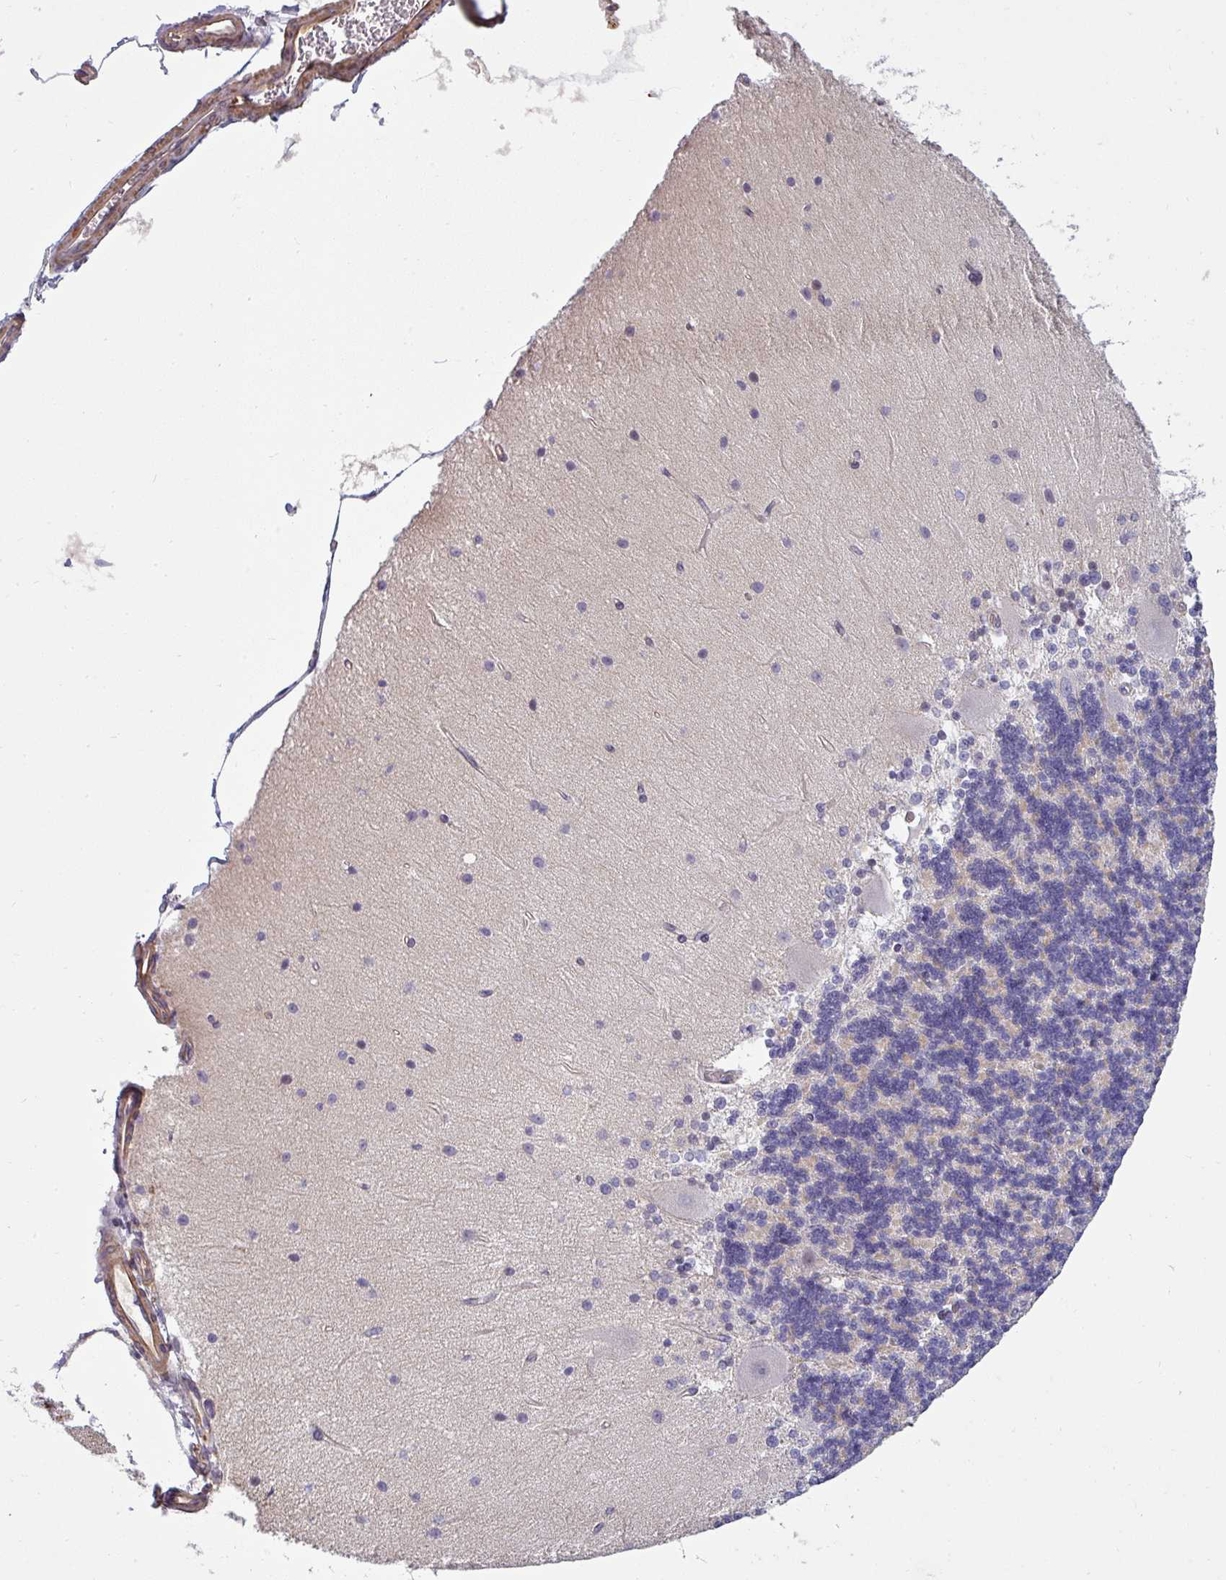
{"staining": {"intensity": "negative", "quantity": "none", "location": "none"}, "tissue": "cerebellum", "cell_type": "Cells in granular layer", "image_type": "normal", "snomed": [{"axis": "morphology", "description": "Normal tissue, NOS"}, {"axis": "topography", "description": "Cerebellum"}], "caption": "DAB immunohistochemical staining of normal human cerebellum shows no significant positivity in cells in granular layer. Nuclei are stained in blue.", "gene": "ZNF835", "patient": {"sex": "female", "age": 54}}